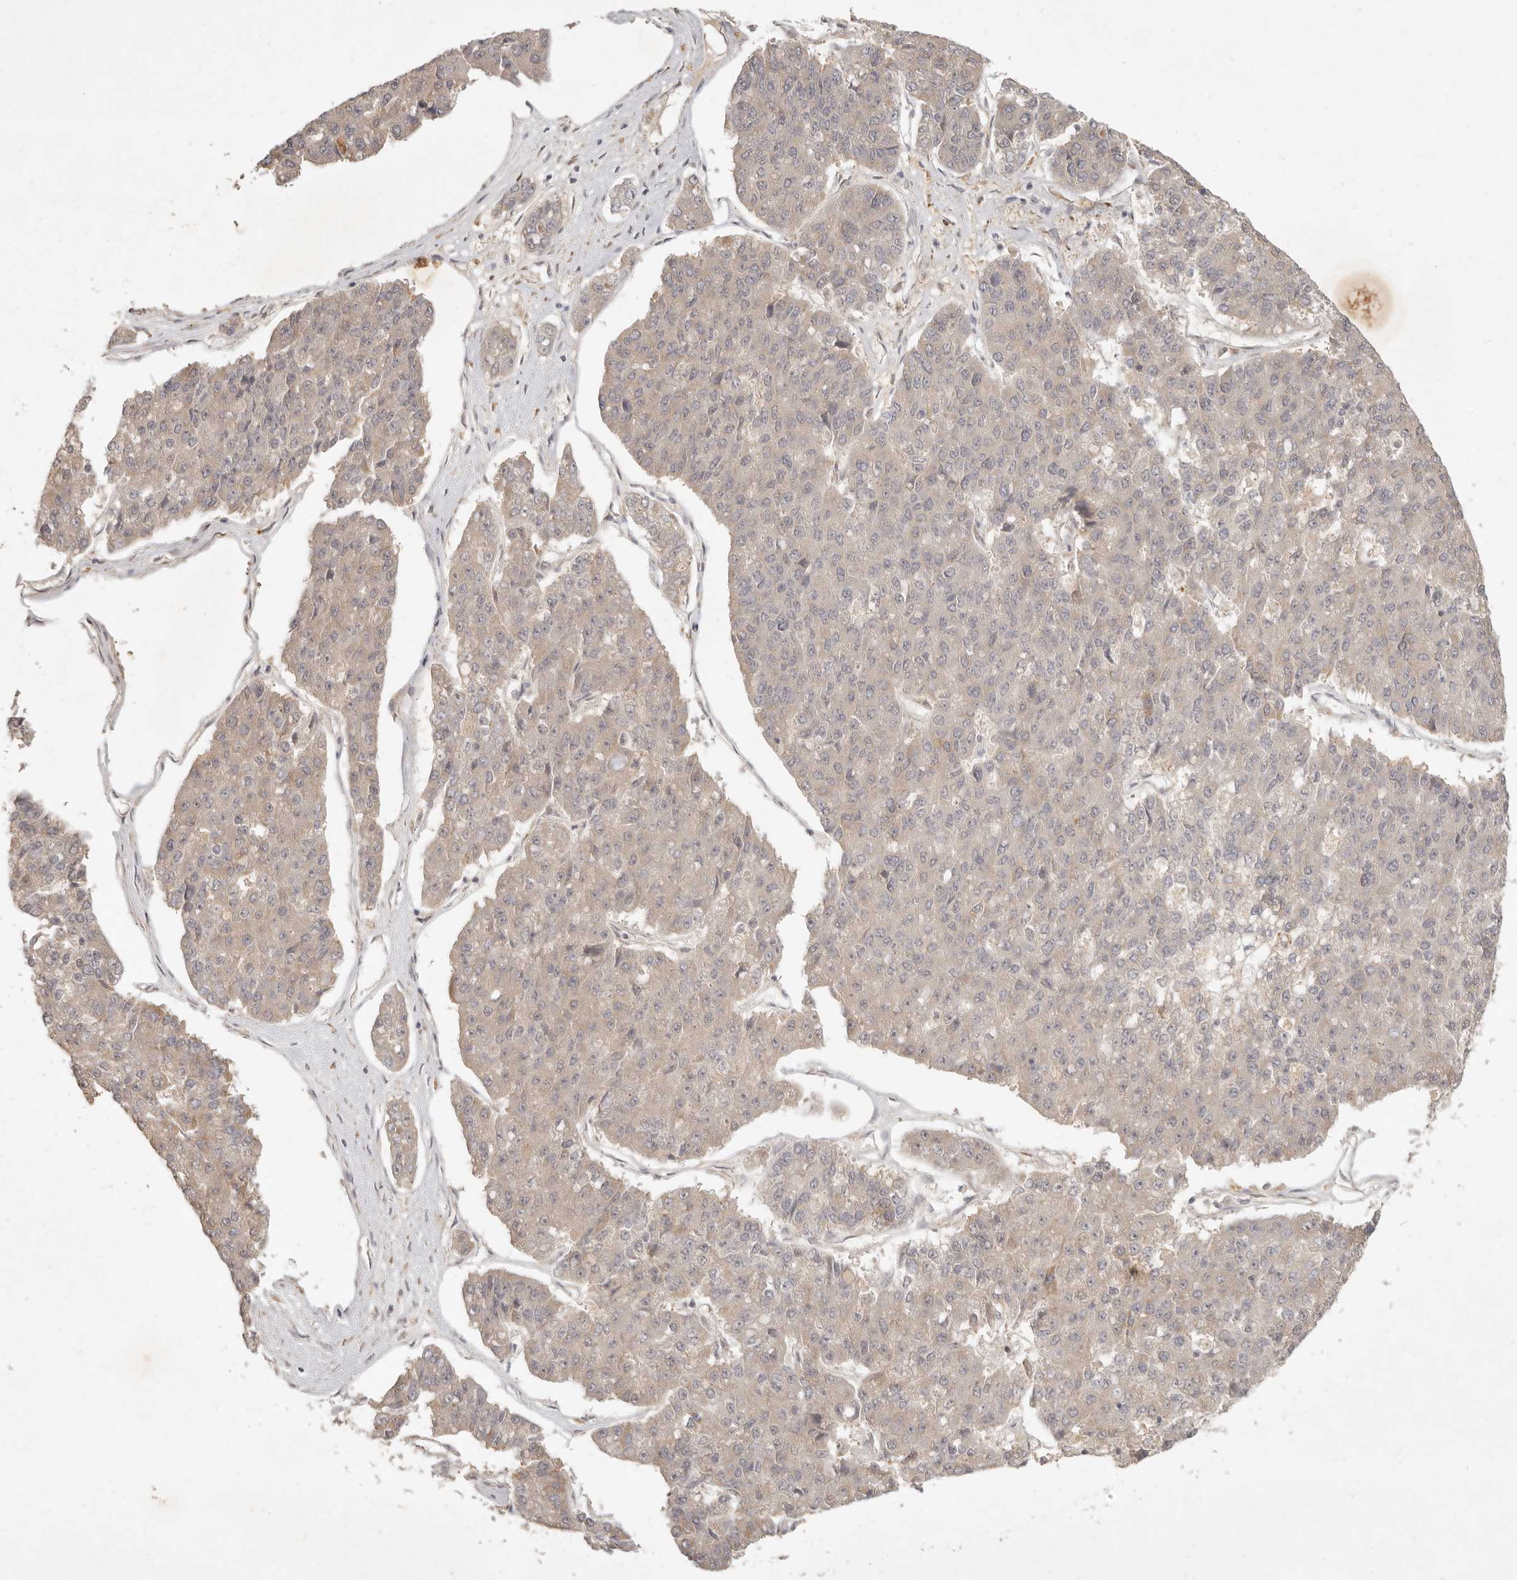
{"staining": {"intensity": "weak", "quantity": ">75%", "location": "cytoplasmic/membranous"}, "tissue": "pancreatic cancer", "cell_type": "Tumor cells", "image_type": "cancer", "snomed": [{"axis": "morphology", "description": "Adenocarcinoma, NOS"}, {"axis": "topography", "description": "Pancreas"}], "caption": "Pancreatic adenocarcinoma tissue exhibits weak cytoplasmic/membranous expression in about >75% of tumor cells (Brightfield microscopy of DAB IHC at high magnification).", "gene": "UBXN11", "patient": {"sex": "male", "age": 50}}